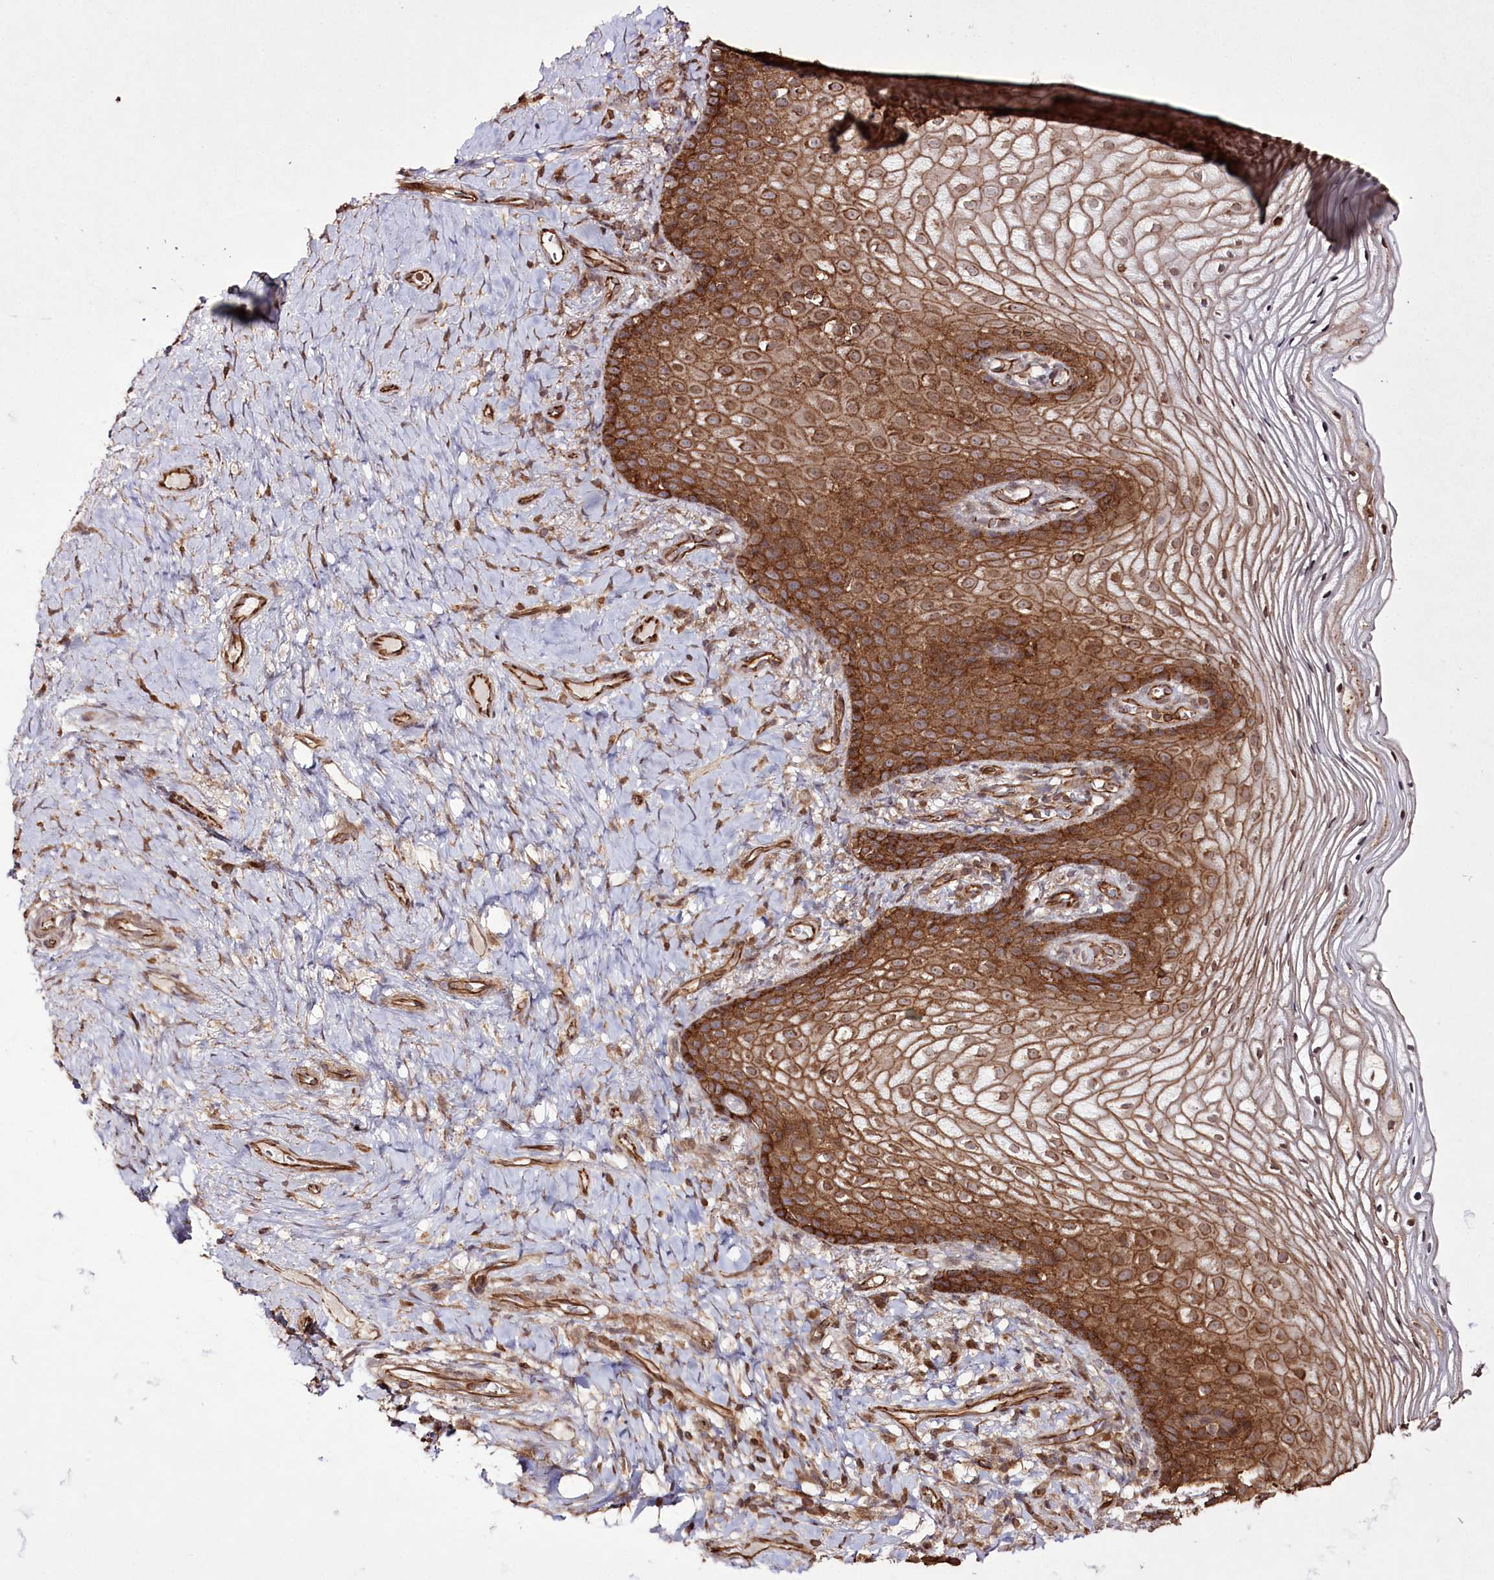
{"staining": {"intensity": "strong", "quantity": ">75%", "location": "cytoplasmic/membranous"}, "tissue": "vagina", "cell_type": "Squamous epithelial cells", "image_type": "normal", "snomed": [{"axis": "morphology", "description": "Normal tissue, NOS"}, {"axis": "topography", "description": "Vagina"}], "caption": "The image shows immunohistochemical staining of normal vagina. There is strong cytoplasmic/membranous staining is appreciated in about >75% of squamous epithelial cells.", "gene": "DHX29", "patient": {"sex": "female", "age": 60}}